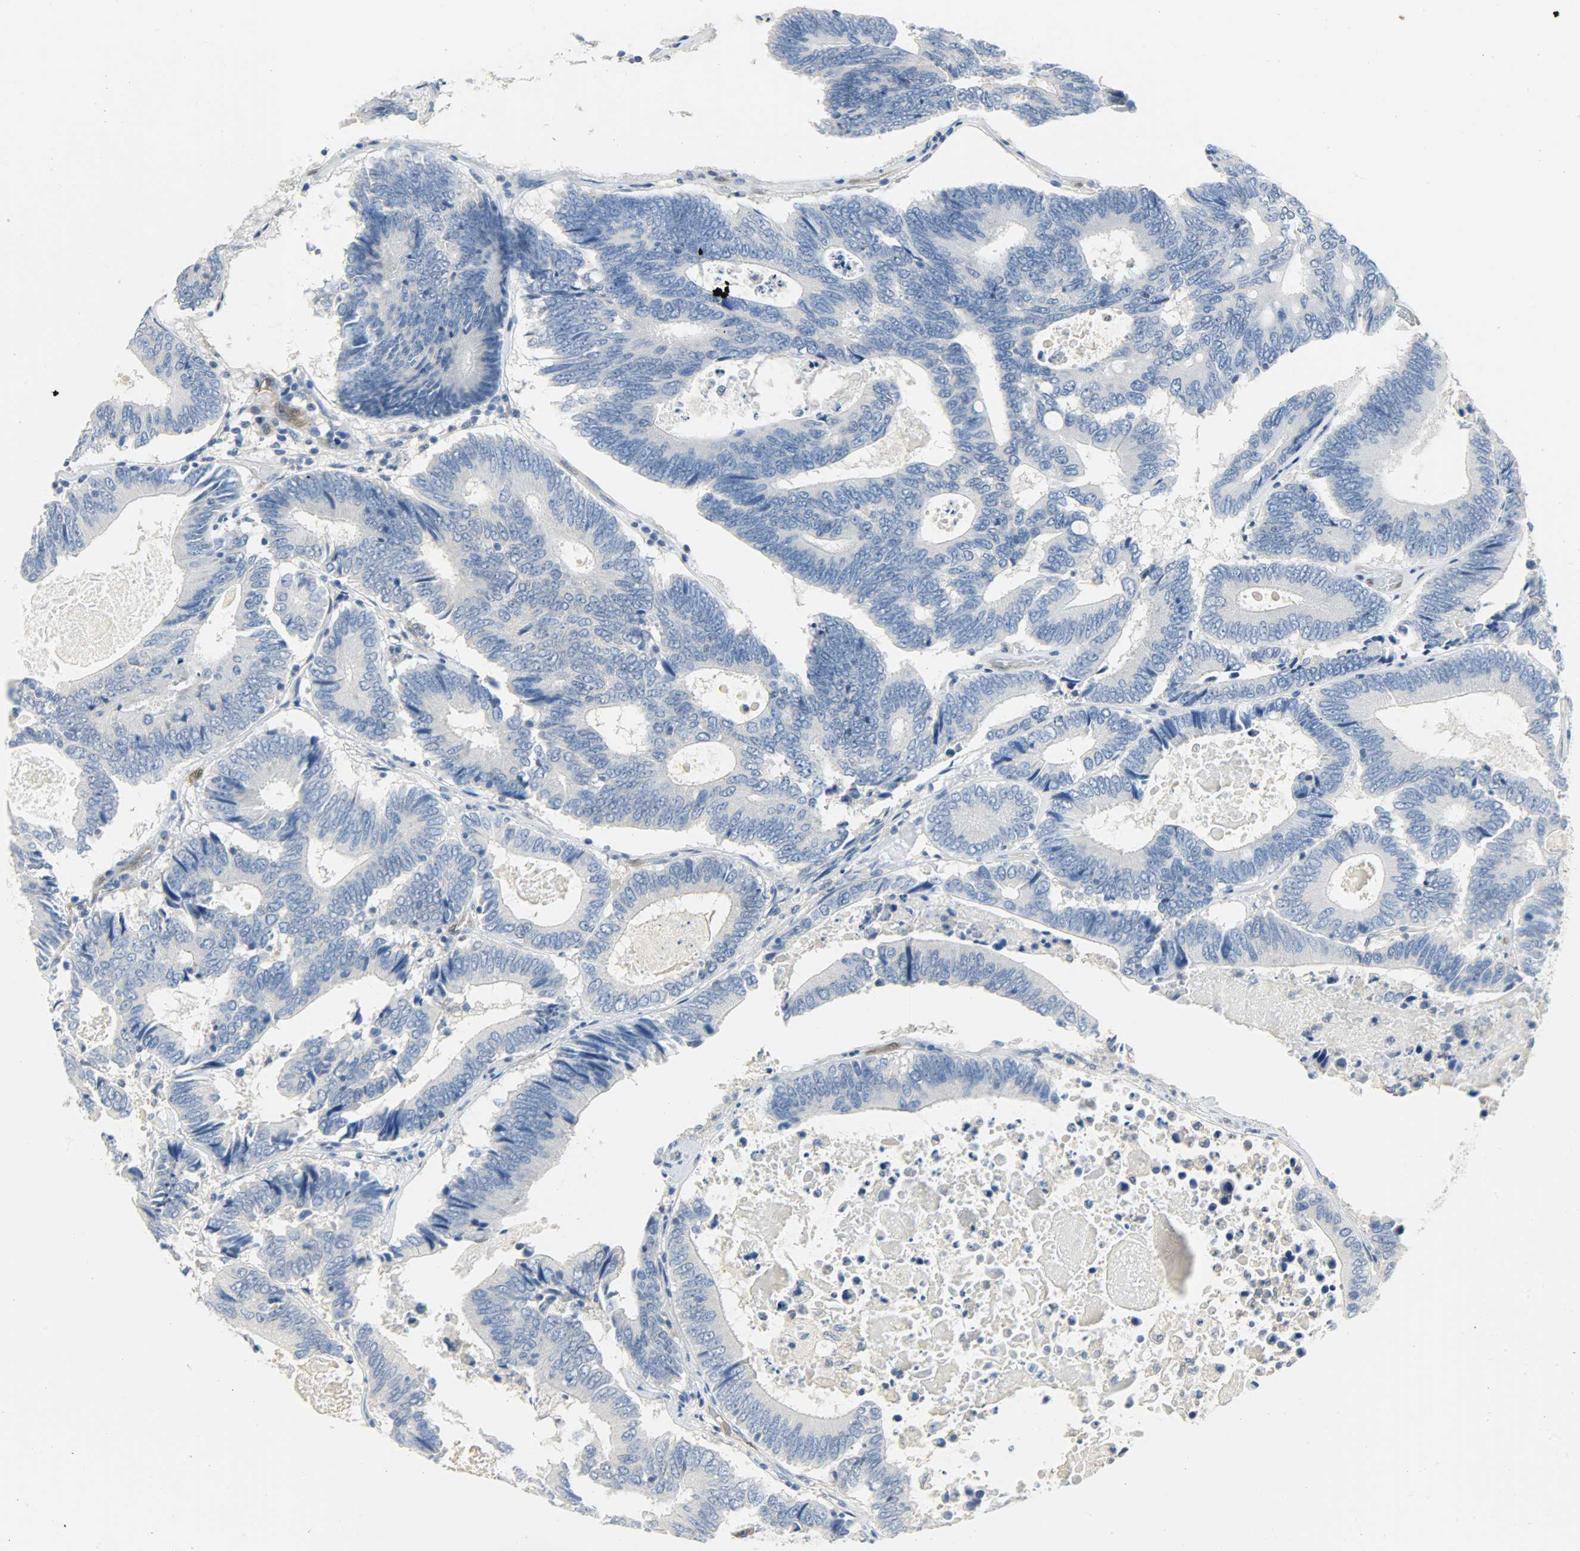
{"staining": {"intensity": "negative", "quantity": "none", "location": "none"}, "tissue": "colorectal cancer", "cell_type": "Tumor cells", "image_type": "cancer", "snomed": [{"axis": "morphology", "description": "Adenocarcinoma, NOS"}, {"axis": "topography", "description": "Colon"}], "caption": "This is a micrograph of immunohistochemistry staining of colorectal cancer, which shows no expression in tumor cells.", "gene": "FKBP1A", "patient": {"sex": "female", "age": 78}}